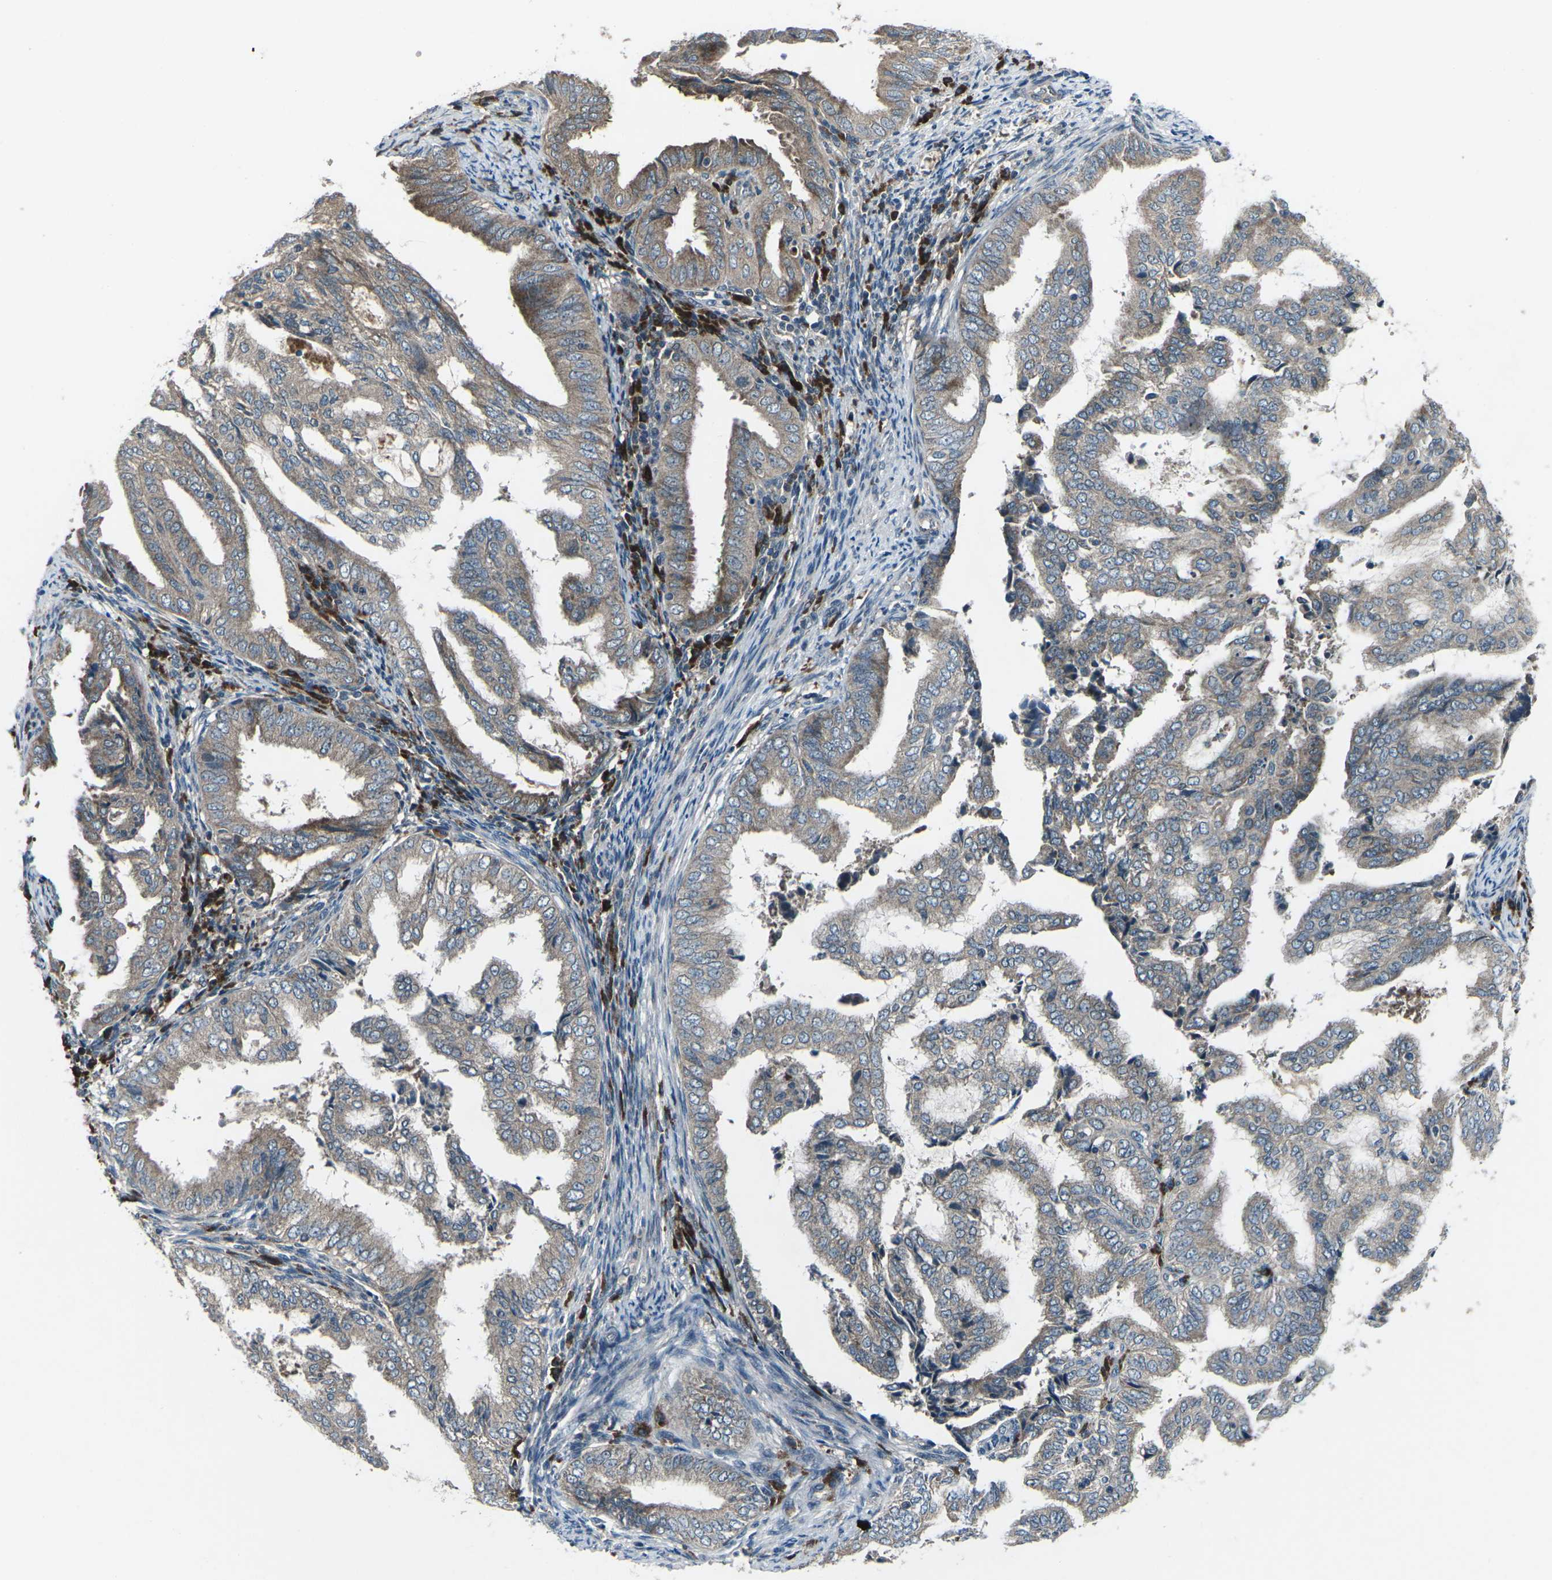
{"staining": {"intensity": "moderate", "quantity": "25%-75%", "location": "cytoplasmic/membranous"}, "tissue": "endometrial cancer", "cell_type": "Tumor cells", "image_type": "cancer", "snomed": [{"axis": "morphology", "description": "Adenocarcinoma, NOS"}, {"axis": "topography", "description": "Endometrium"}], "caption": "A medium amount of moderate cytoplasmic/membranous staining is appreciated in about 25%-75% of tumor cells in endometrial cancer tissue.", "gene": "CDK16", "patient": {"sex": "female", "age": 58}}